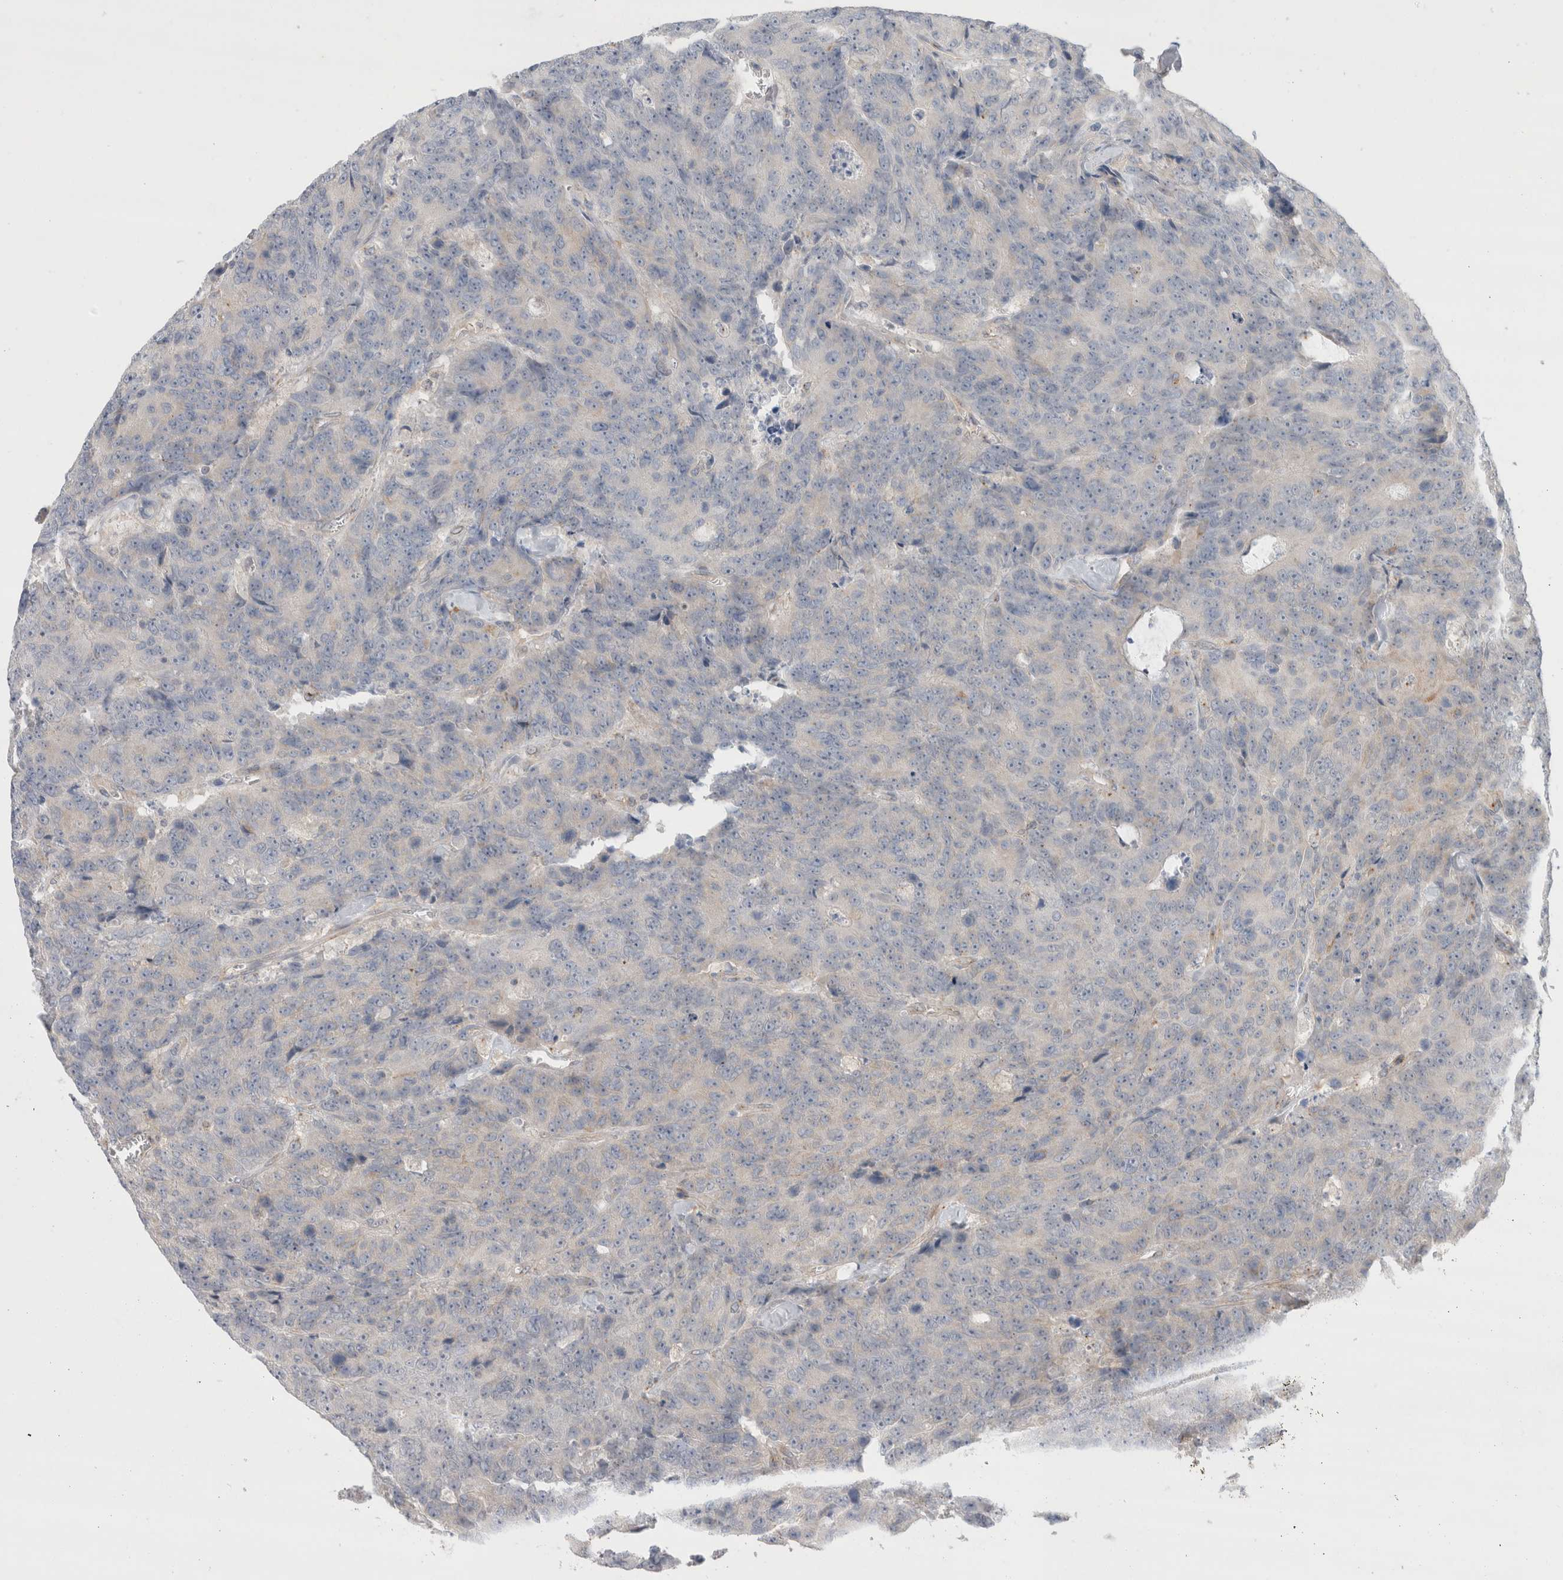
{"staining": {"intensity": "negative", "quantity": "none", "location": "none"}, "tissue": "colorectal cancer", "cell_type": "Tumor cells", "image_type": "cancer", "snomed": [{"axis": "morphology", "description": "Adenocarcinoma, NOS"}, {"axis": "topography", "description": "Colon"}], "caption": "DAB immunohistochemical staining of human colorectal cancer (adenocarcinoma) demonstrates no significant staining in tumor cells.", "gene": "BICD2", "patient": {"sex": "female", "age": 86}}